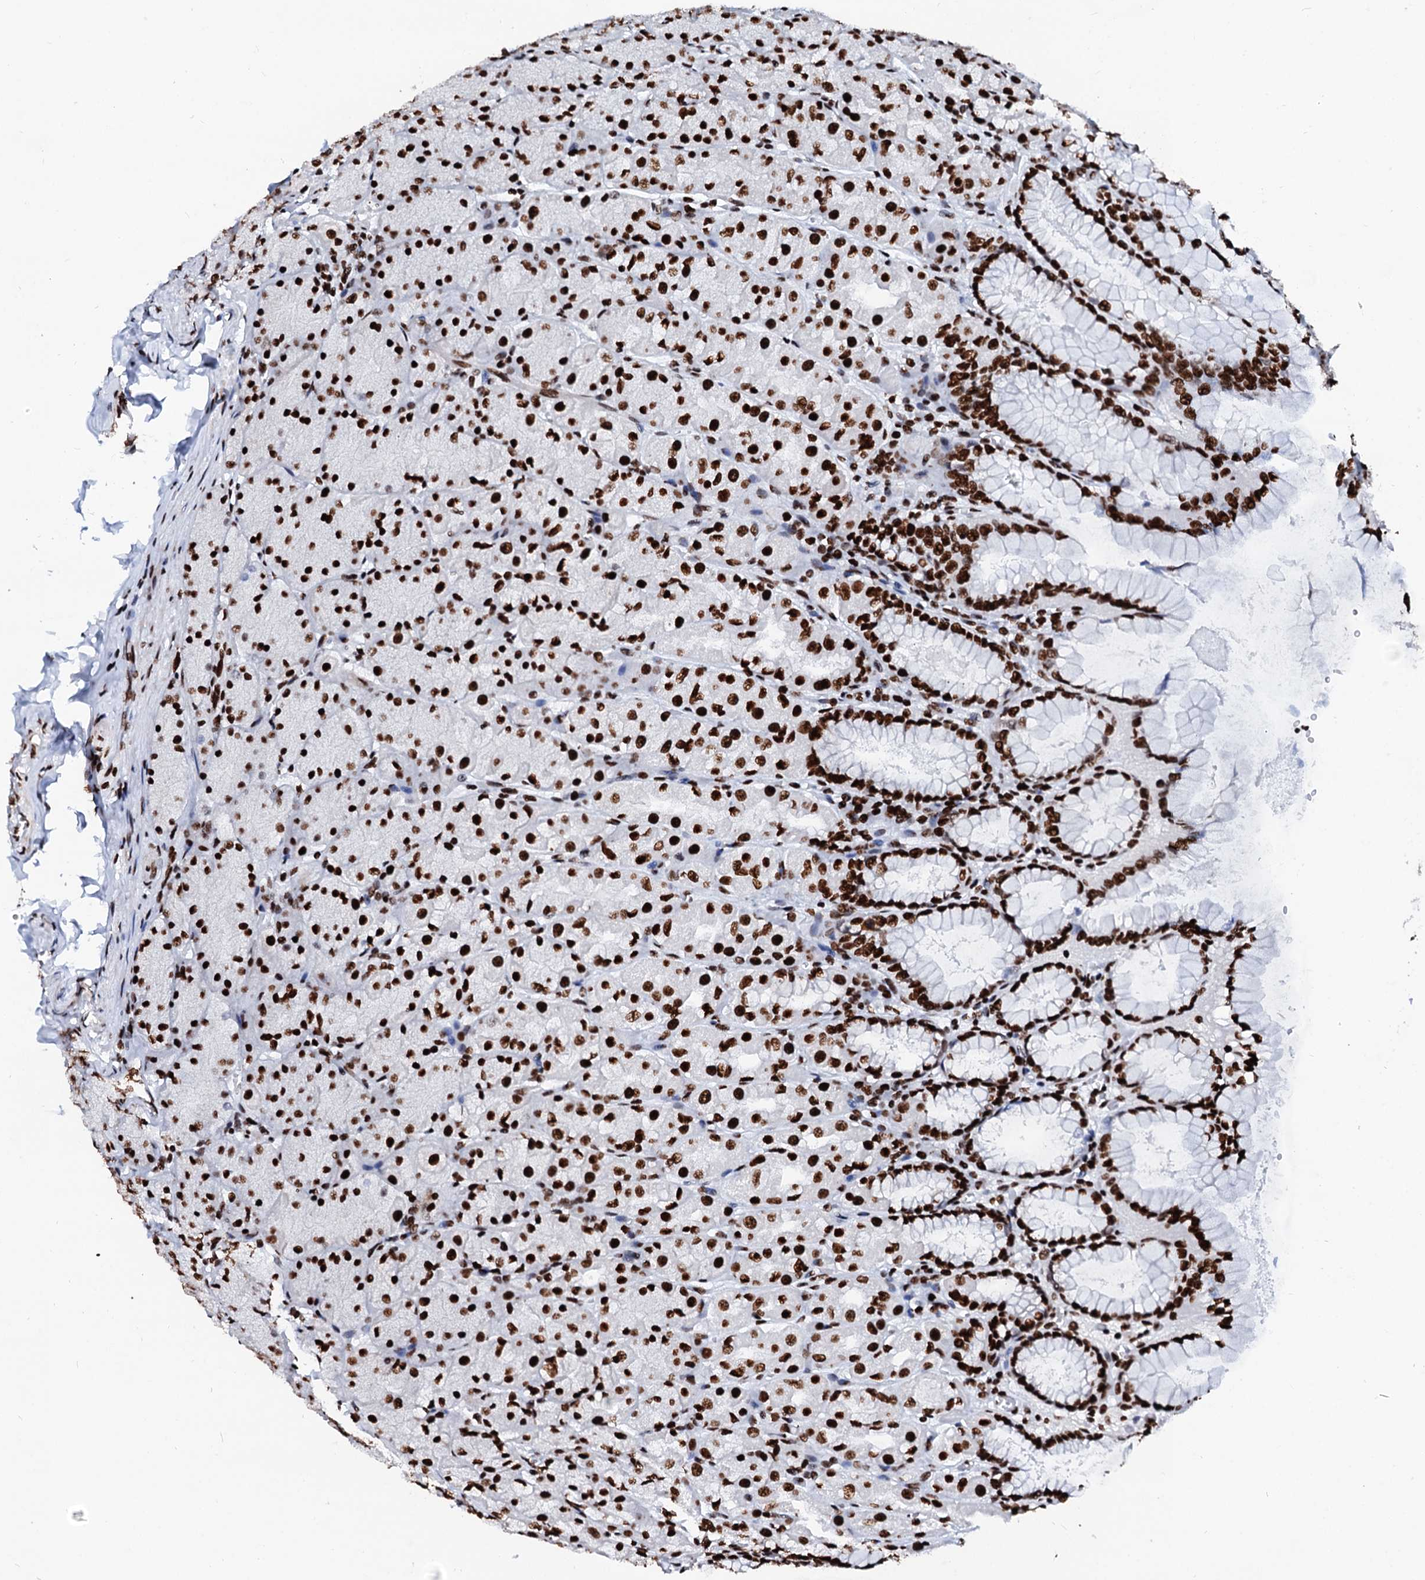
{"staining": {"intensity": "strong", "quantity": ">75%", "location": "nuclear"}, "tissue": "stomach", "cell_type": "Glandular cells", "image_type": "normal", "snomed": [{"axis": "morphology", "description": "Normal tissue, NOS"}, {"axis": "topography", "description": "Stomach, upper"}], "caption": "Immunohistochemical staining of benign human stomach reveals >75% levels of strong nuclear protein expression in about >75% of glandular cells. The staining was performed using DAB (3,3'-diaminobenzidine), with brown indicating positive protein expression. Nuclei are stained blue with hematoxylin.", "gene": "RALY", "patient": {"sex": "female", "age": 56}}